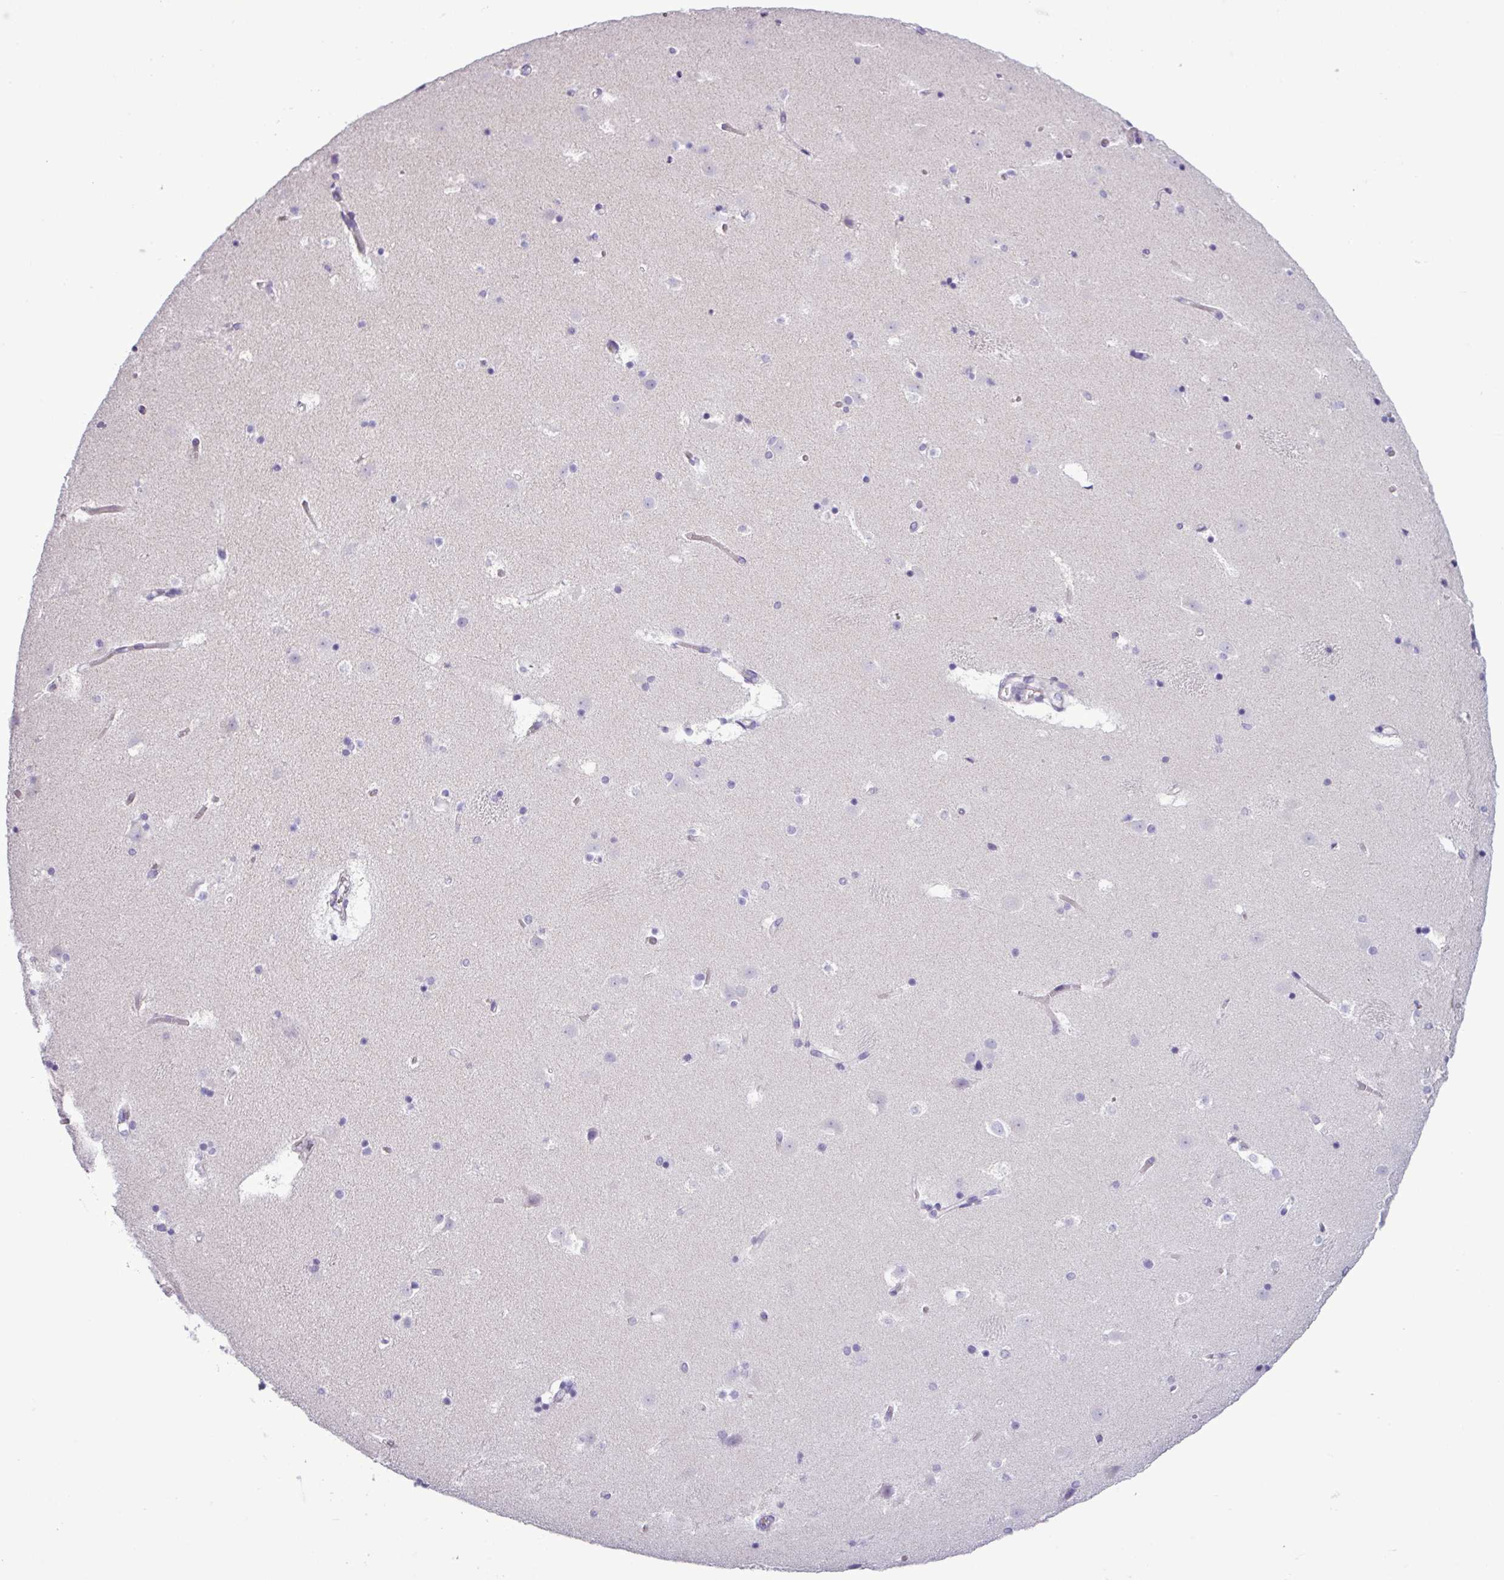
{"staining": {"intensity": "negative", "quantity": "none", "location": "none"}, "tissue": "caudate", "cell_type": "Glial cells", "image_type": "normal", "snomed": [{"axis": "morphology", "description": "Normal tissue, NOS"}, {"axis": "topography", "description": "Lateral ventricle wall"}], "caption": "Immunohistochemistry micrograph of normal caudate: caudate stained with DAB (3,3'-diaminobenzidine) displays no significant protein staining in glial cells. (DAB IHC with hematoxylin counter stain).", "gene": "ALDH3A1", "patient": {"sex": "male", "age": 45}}